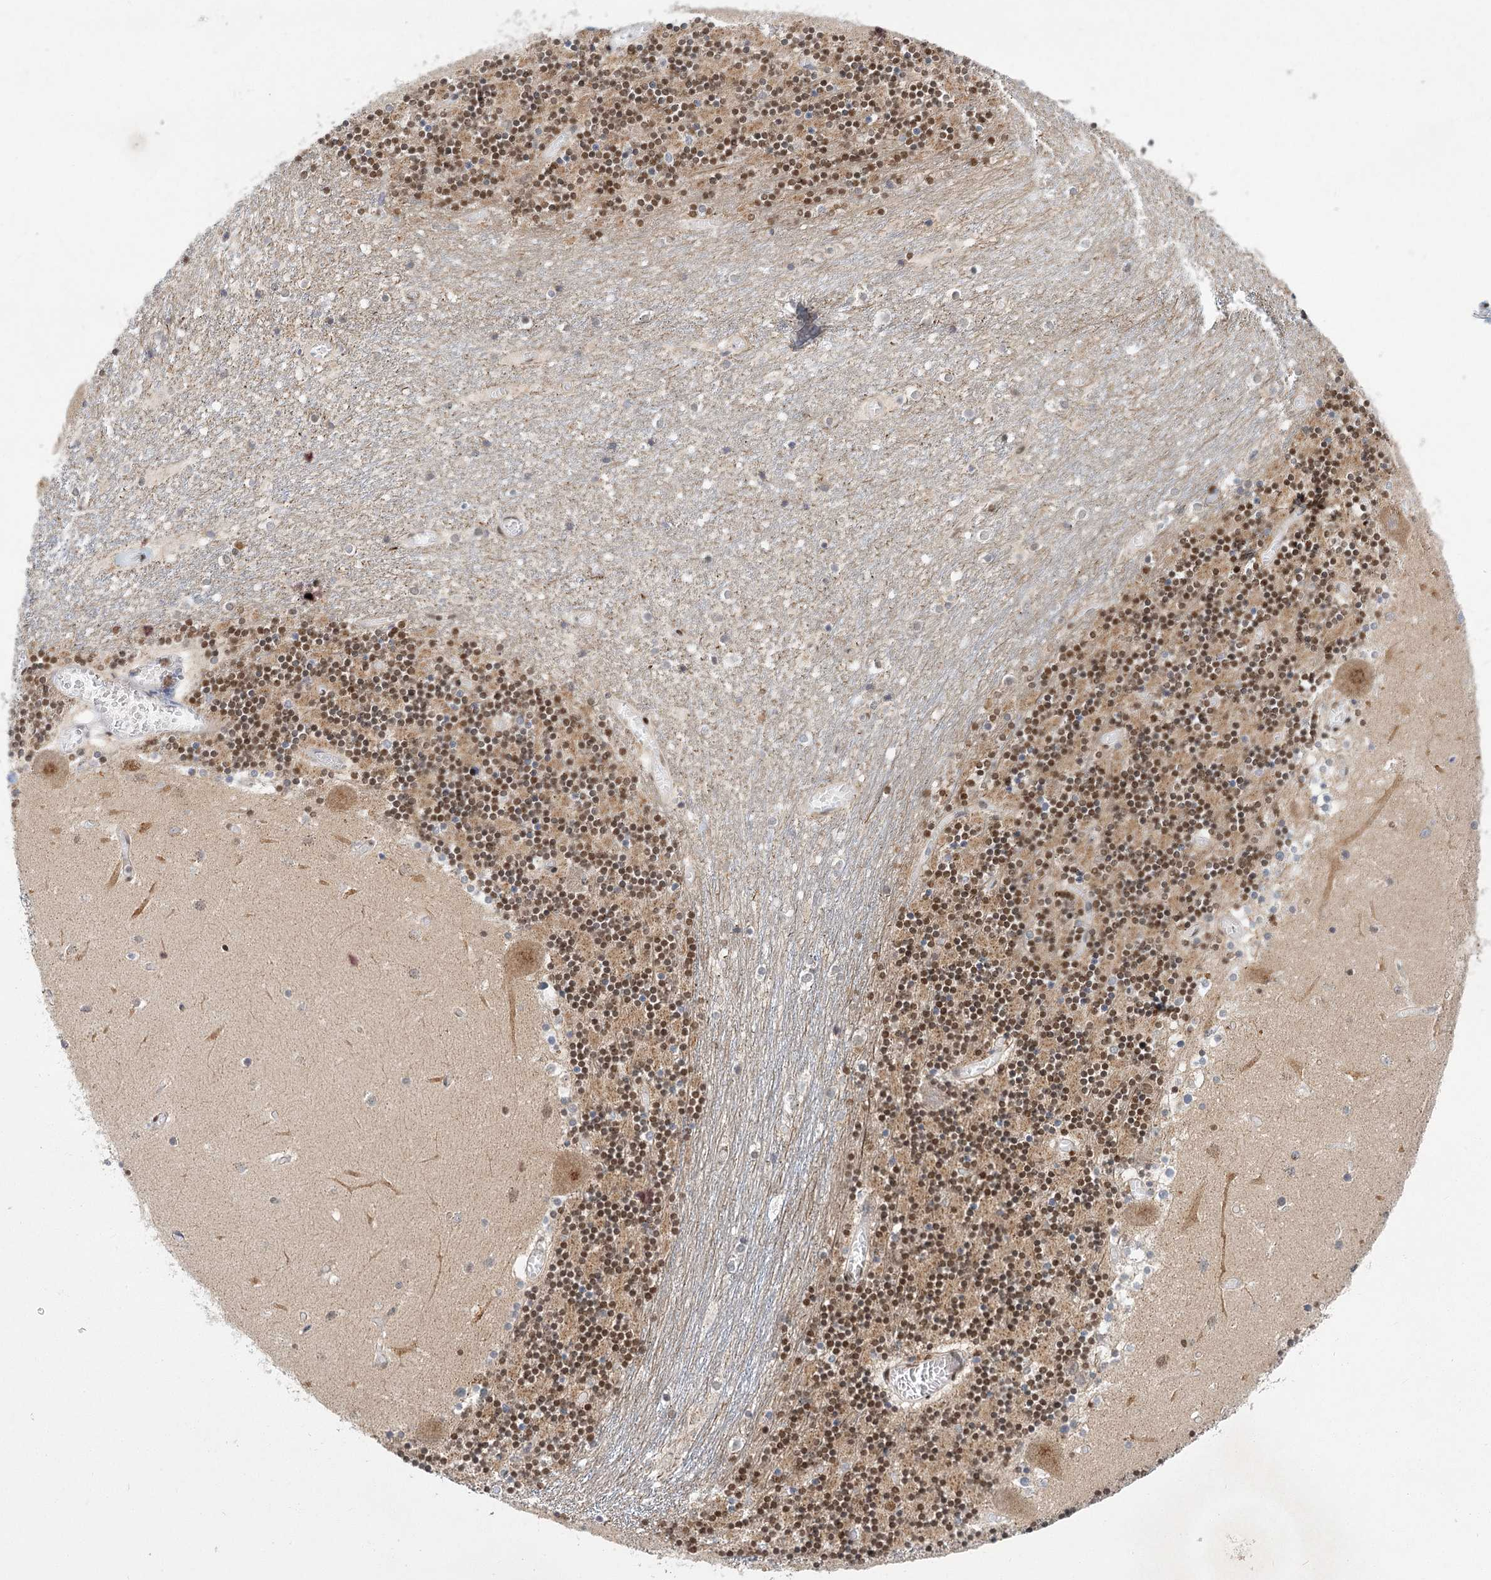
{"staining": {"intensity": "moderate", "quantity": "25%-75%", "location": "cytoplasmic/membranous,nuclear"}, "tissue": "cerebellum", "cell_type": "Cells in granular layer", "image_type": "normal", "snomed": [{"axis": "morphology", "description": "Normal tissue, NOS"}, {"axis": "topography", "description": "Cerebellum"}], "caption": "Brown immunohistochemical staining in unremarkable human cerebellum exhibits moderate cytoplasmic/membranous,nuclear expression in about 25%-75% of cells in granular layer.", "gene": "CIB4", "patient": {"sex": "female", "age": 28}}